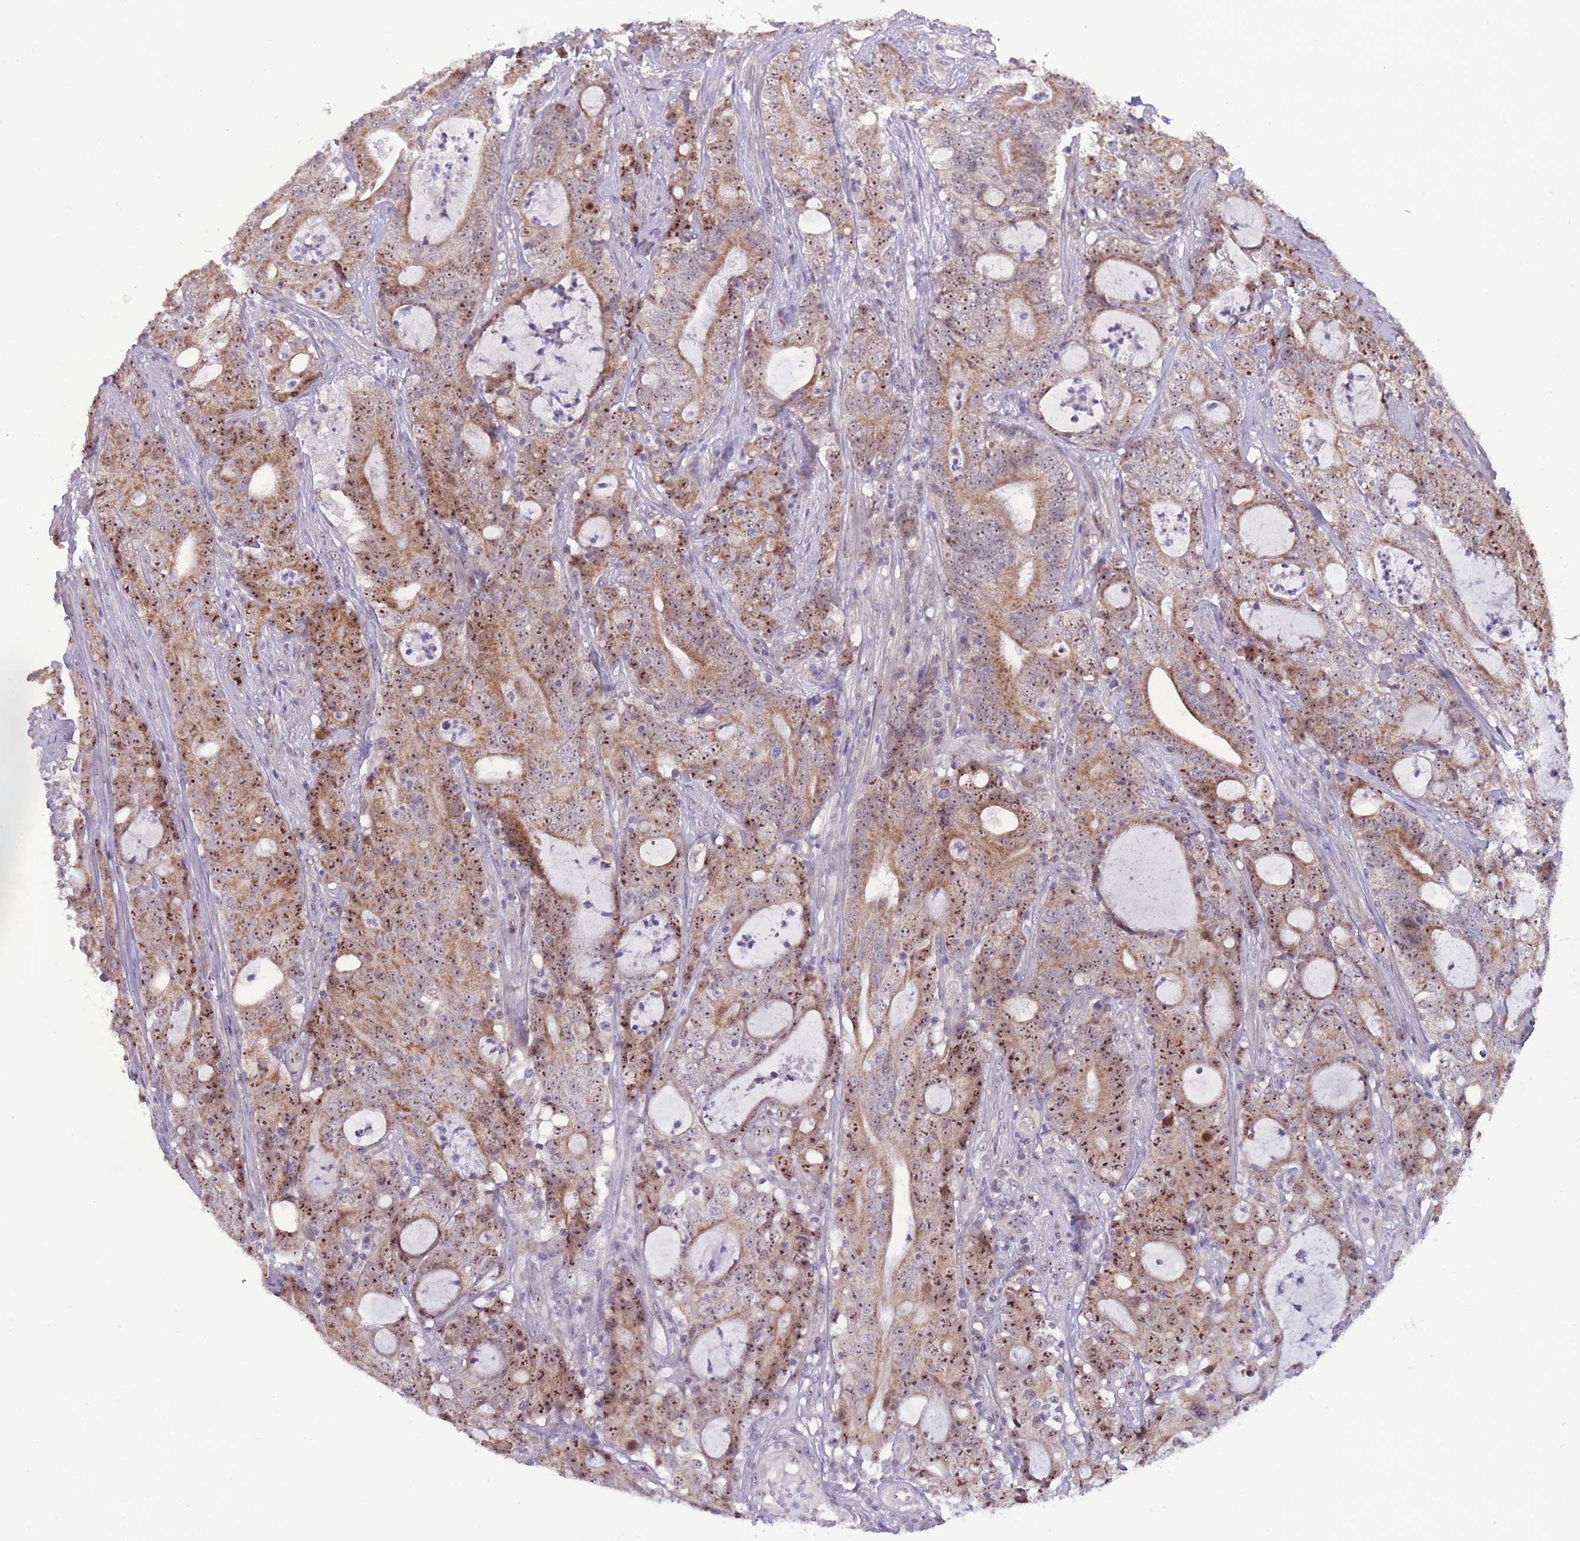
{"staining": {"intensity": "moderate", "quantity": ">75%", "location": "cytoplasmic/membranous,nuclear"}, "tissue": "colorectal cancer", "cell_type": "Tumor cells", "image_type": "cancer", "snomed": [{"axis": "morphology", "description": "Adenocarcinoma, NOS"}, {"axis": "topography", "description": "Colon"}], "caption": "DAB (3,3'-diaminobenzidine) immunohistochemical staining of adenocarcinoma (colorectal) demonstrates moderate cytoplasmic/membranous and nuclear protein staining in about >75% of tumor cells. (brown staining indicates protein expression, while blue staining denotes nuclei).", "gene": "MCIDAS", "patient": {"sex": "male", "age": 83}}